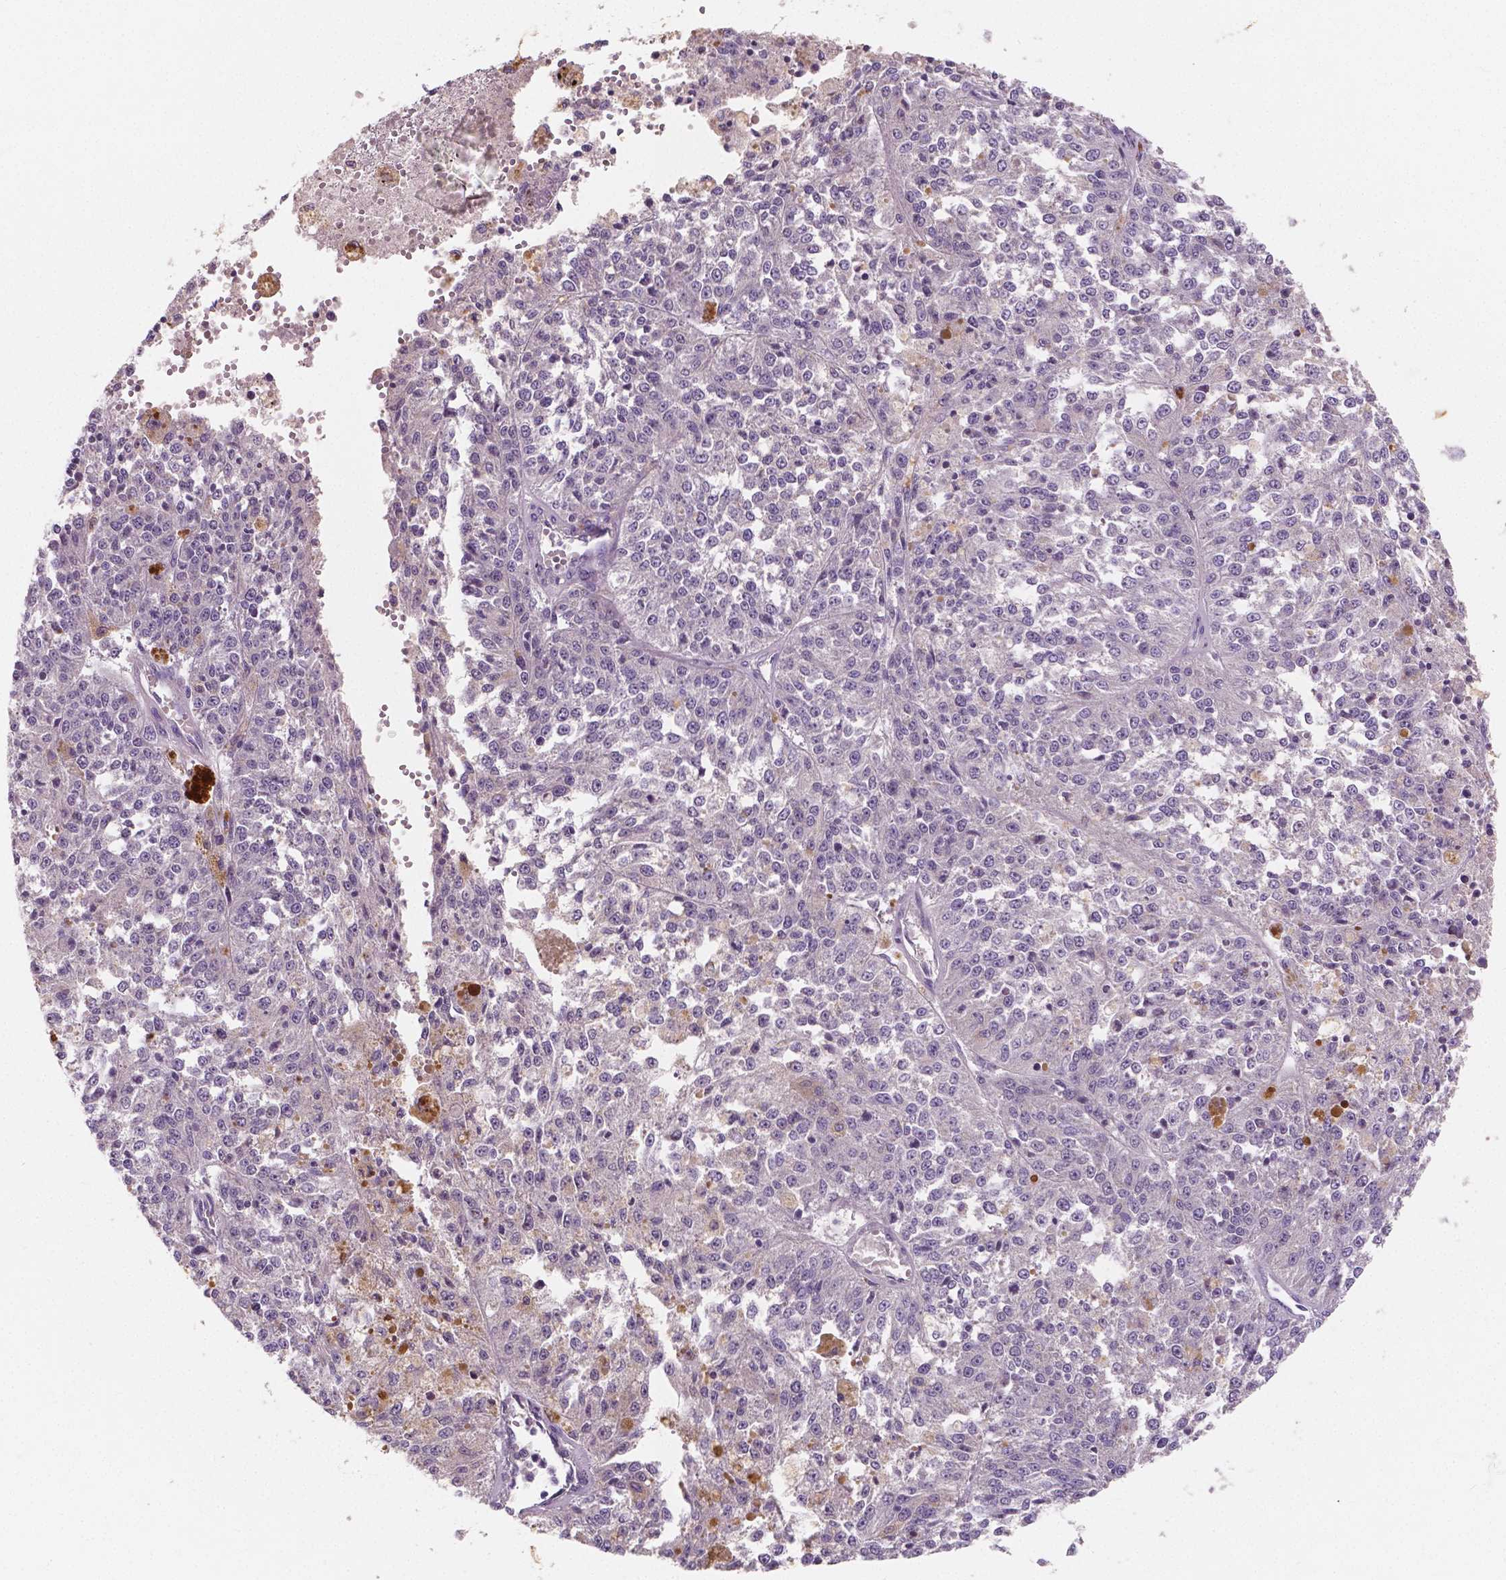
{"staining": {"intensity": "negative", "quantity": "none", "location": "none"}, "tissue": "melanoma", "cell_type": "Tumor cells", "image_type": "cancer", "snomed": [{"axis": "morphology", "description": "Malignant melanoma, Metastatic site"}, {"axis": "topography", "description": "Lymph node"}], "caption": "Immunohistochemistry (IHC) image of neoplastic tissue: malignant melanoma (metastatic site) stained with DAB shows no significant protein positivity in tumor cells.", "gene": "LSM14B", "patient": {"sex": "female", "age": 64}}